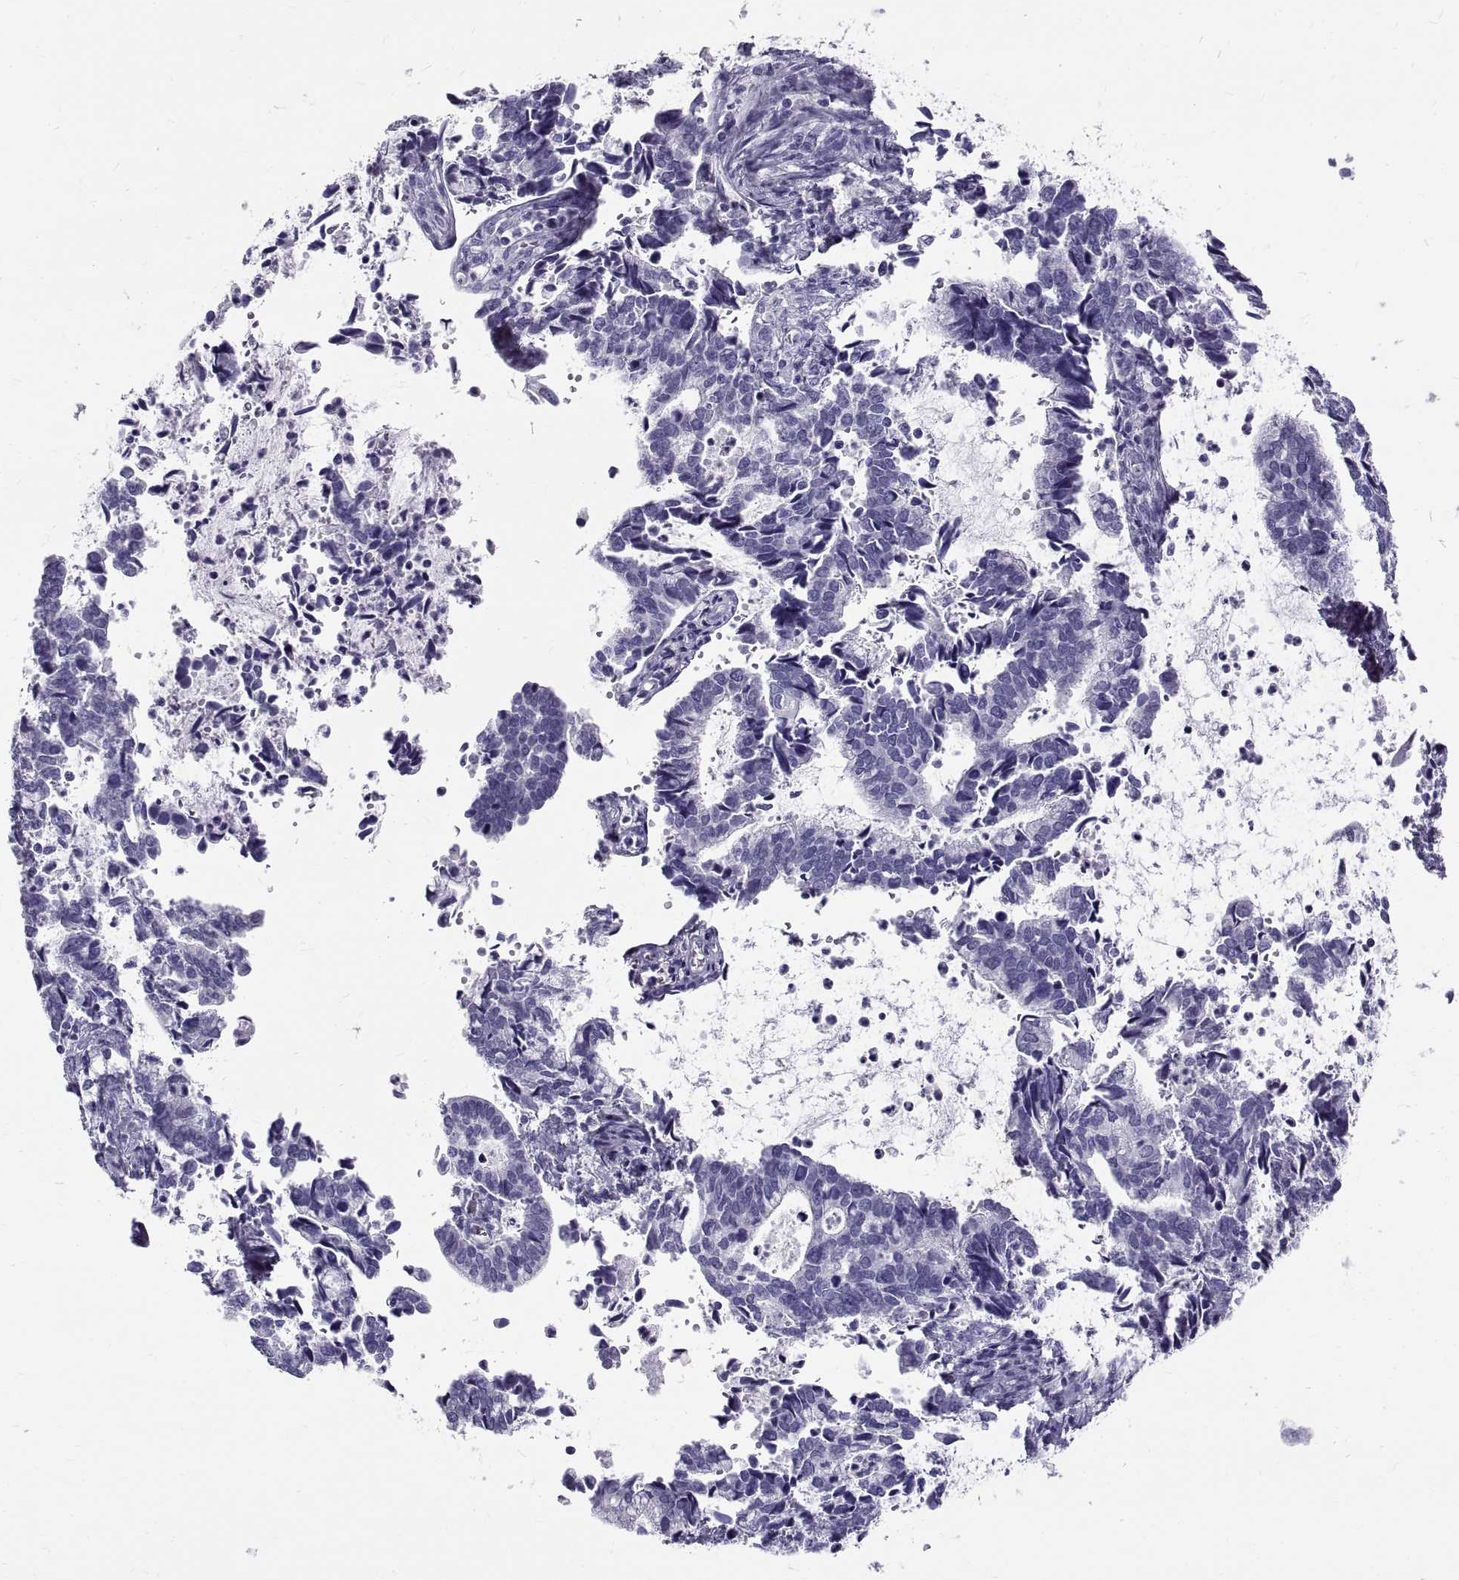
{"staining": {"intensity": "negative", "quantity": "none", "location": "none"}, "tissue": "cervical cancer", "cell_type": "Tumor cells", "image_type": "cancer", "snomed": [{"axis": "morphology", "description": "Adenocarcinoma, NOS"}, {"axis": "topography", "description": "Cervix"}], "caption": "There is no significant positivity in tumor cells of adenocarcinoma (cervical). (Stains: DAB (3,3'-diaminobenzidine) immunohistochemistry (IHC) with hematoxylin counter stain, Microscopy: brightfield microscopy at high magnification).", "gene": "GNG12", "patient": {"sex": "female", "age": 42}}